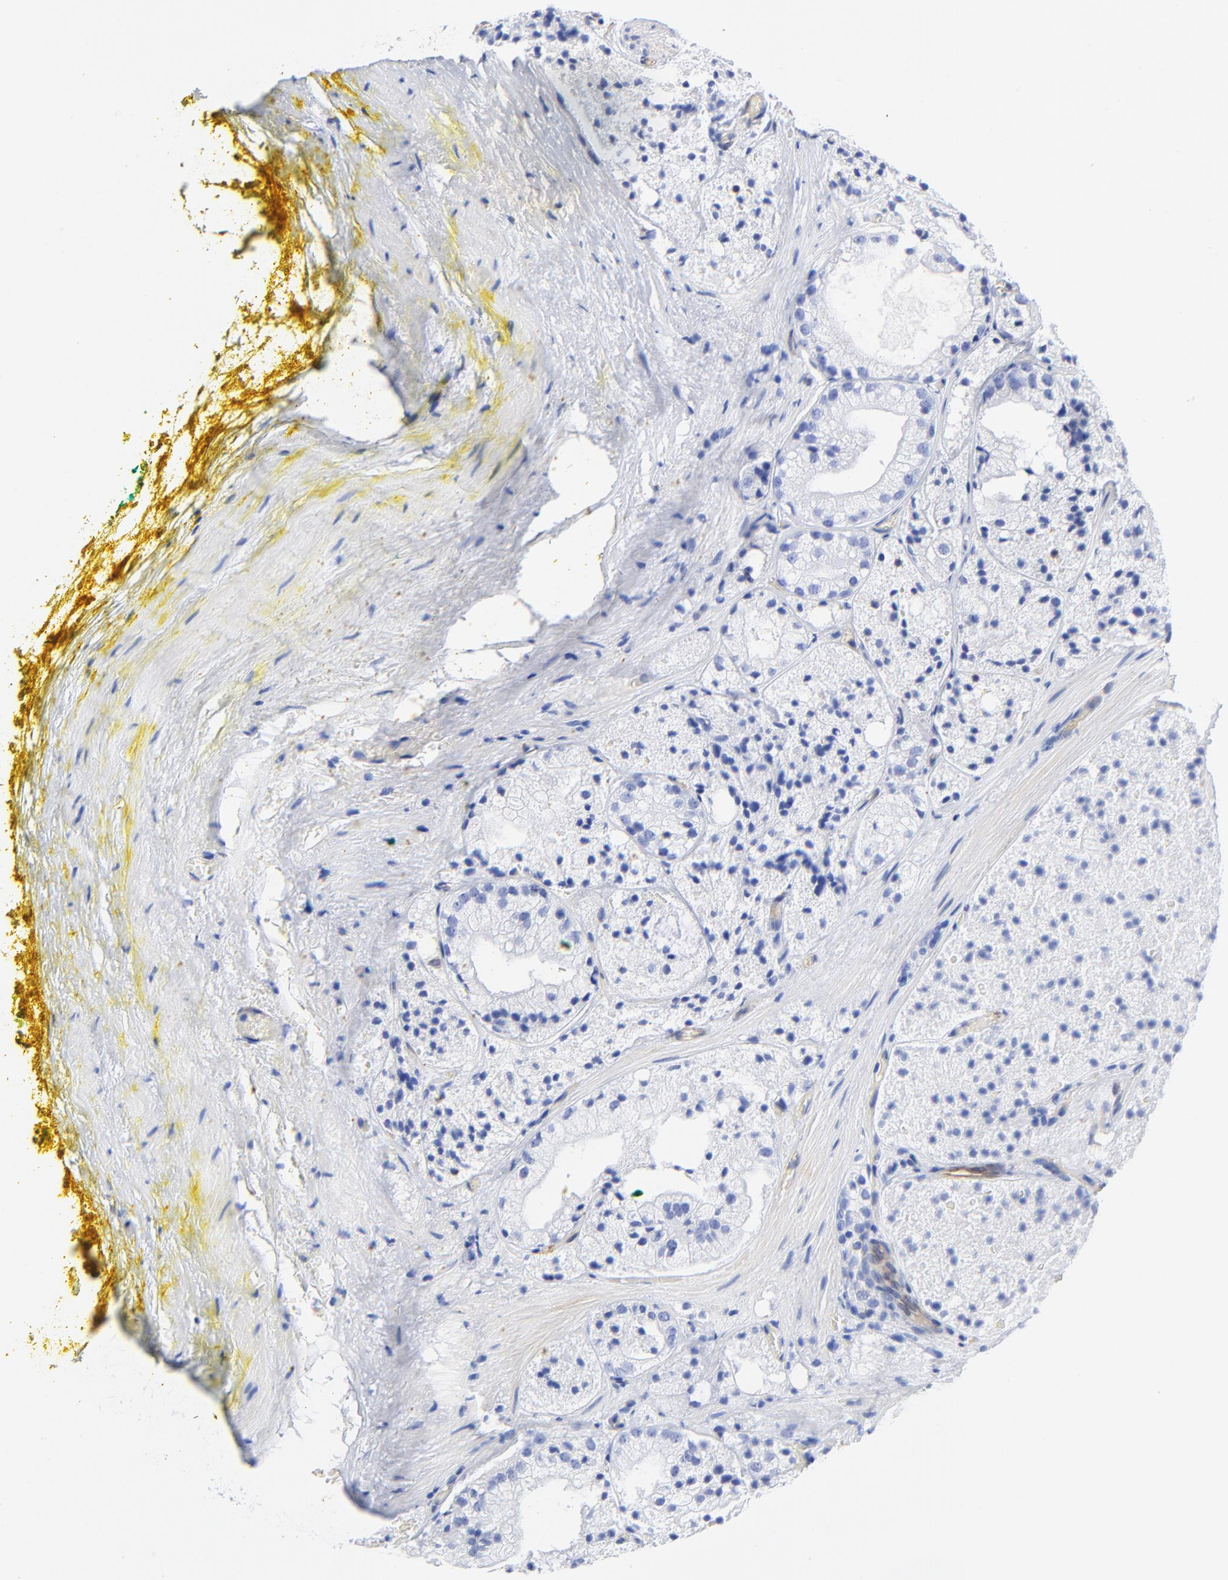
{"staining": {"intensity": "negative", "quantity": "none", "location": "none"}, "tissue": "prostate cancer", "cell_type": "Tumor cells", "image_type": "cancer", "snomed": [{"axis": "morphology", "description": "Adenocarcinoma, Low grade"}, {"axis": "topography", "description": "Prostate"}], "caption": "Prostate cancer stained for a protein using immunohistochemistry reveals no positivity tumor cells.", "gene": "TAGLN2", "patient": {"sex": "male", "age": 60}}